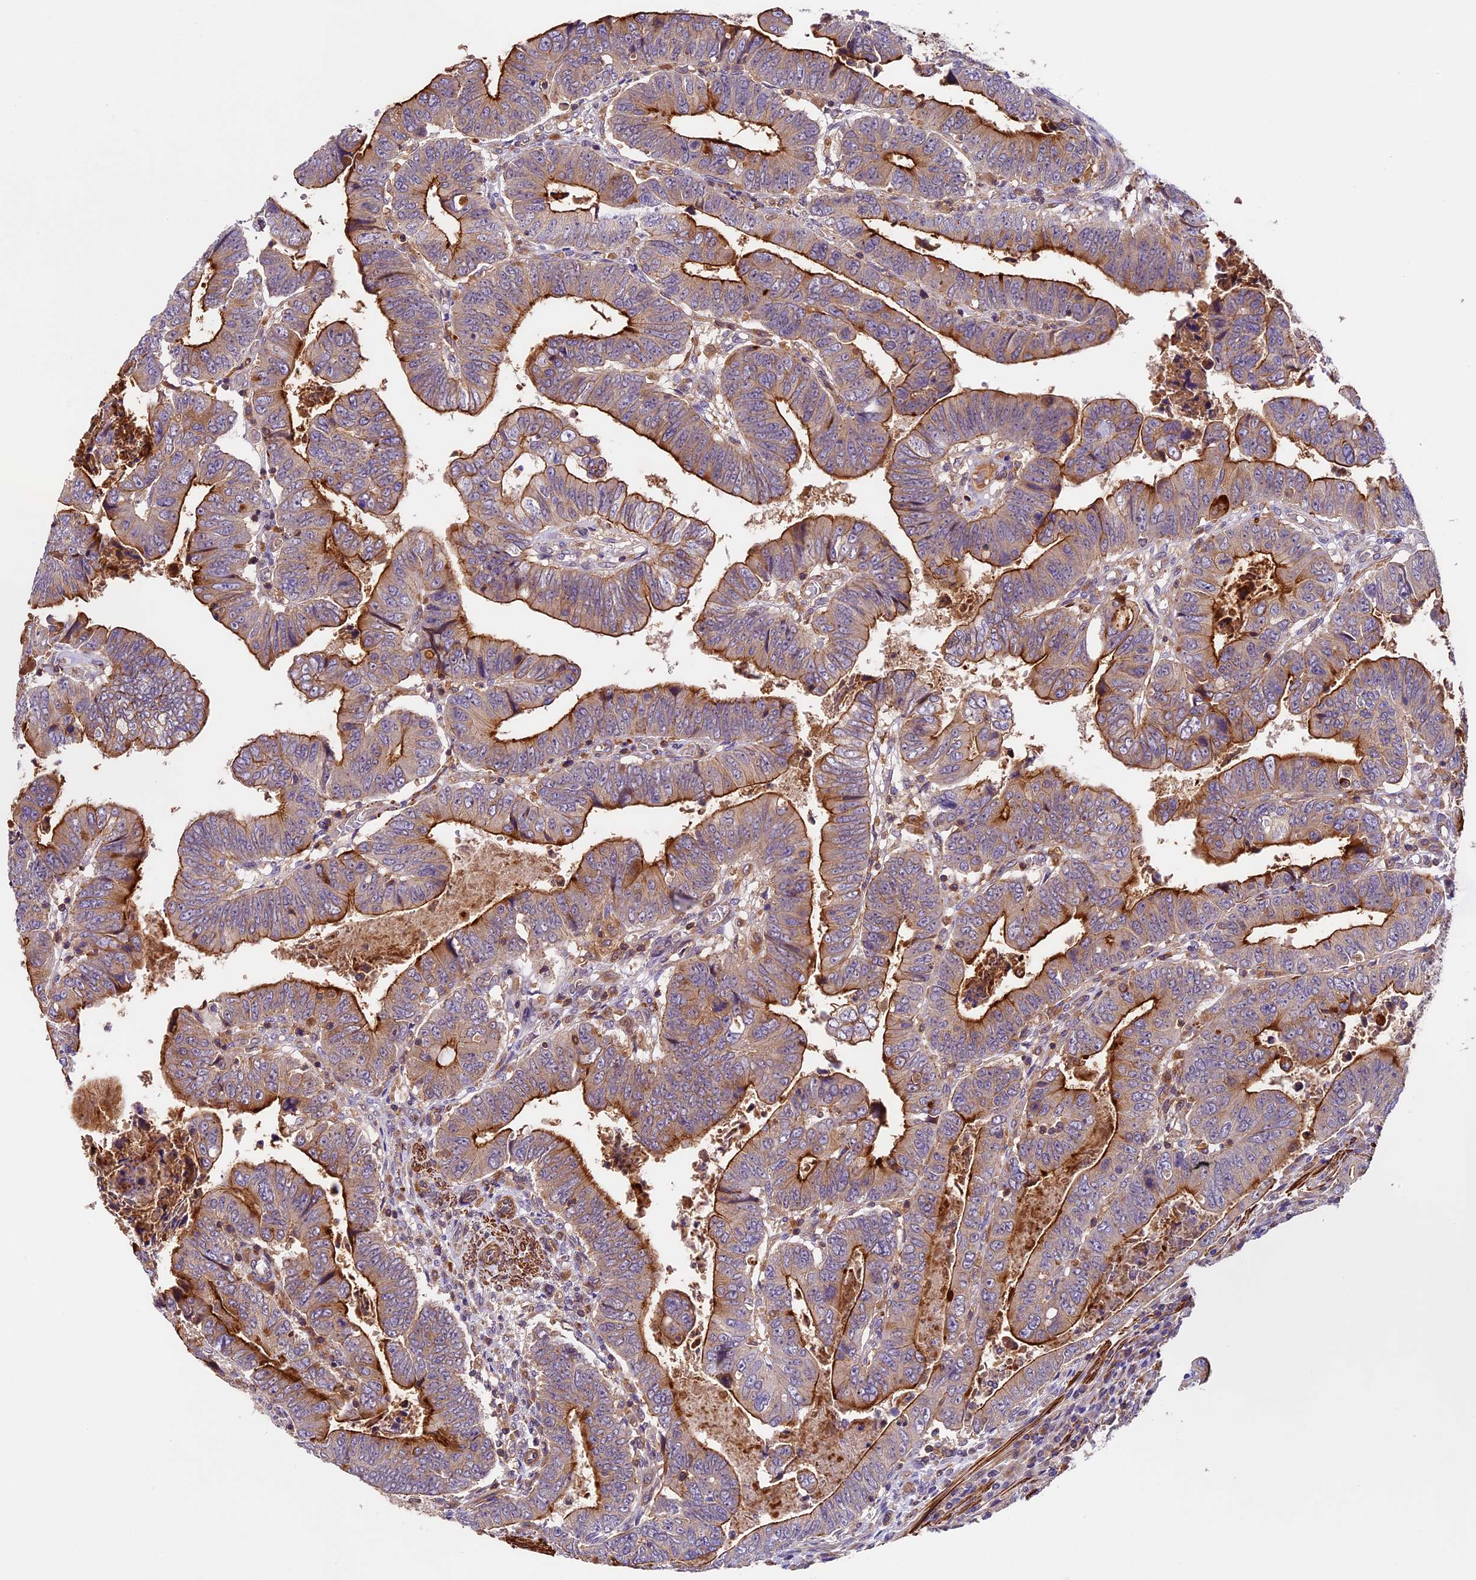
{"staining": {"intensity": "strong", "quantity": "25%-75%", "location": "cytoplasmic/membranous"}, "tissue": "colorectal cancer", "cell_type": "Tumor cells", "image_type": "cancer", "snomed": [{"axis": "morphology", "description": "Normal tissue, NOS"}, {"axis": "morphology", "description": "Adenocarcinoma, NOS"}, {"axis": "topography", "description": "Rectum"}], "caption": "Tumor cells reveal high levels of strong cytoplasmic/membranous positivity in about 25%-75% of cells in colorectal cancer. The staining is performed using DAB (3,3'-diaminobenzidine) brown chromogen to label protein expression. The nuclei are counter-stained blue using hematoxylin.", "gene": "TBC1D1", "patient": {"sex": "female", "age": 65}}